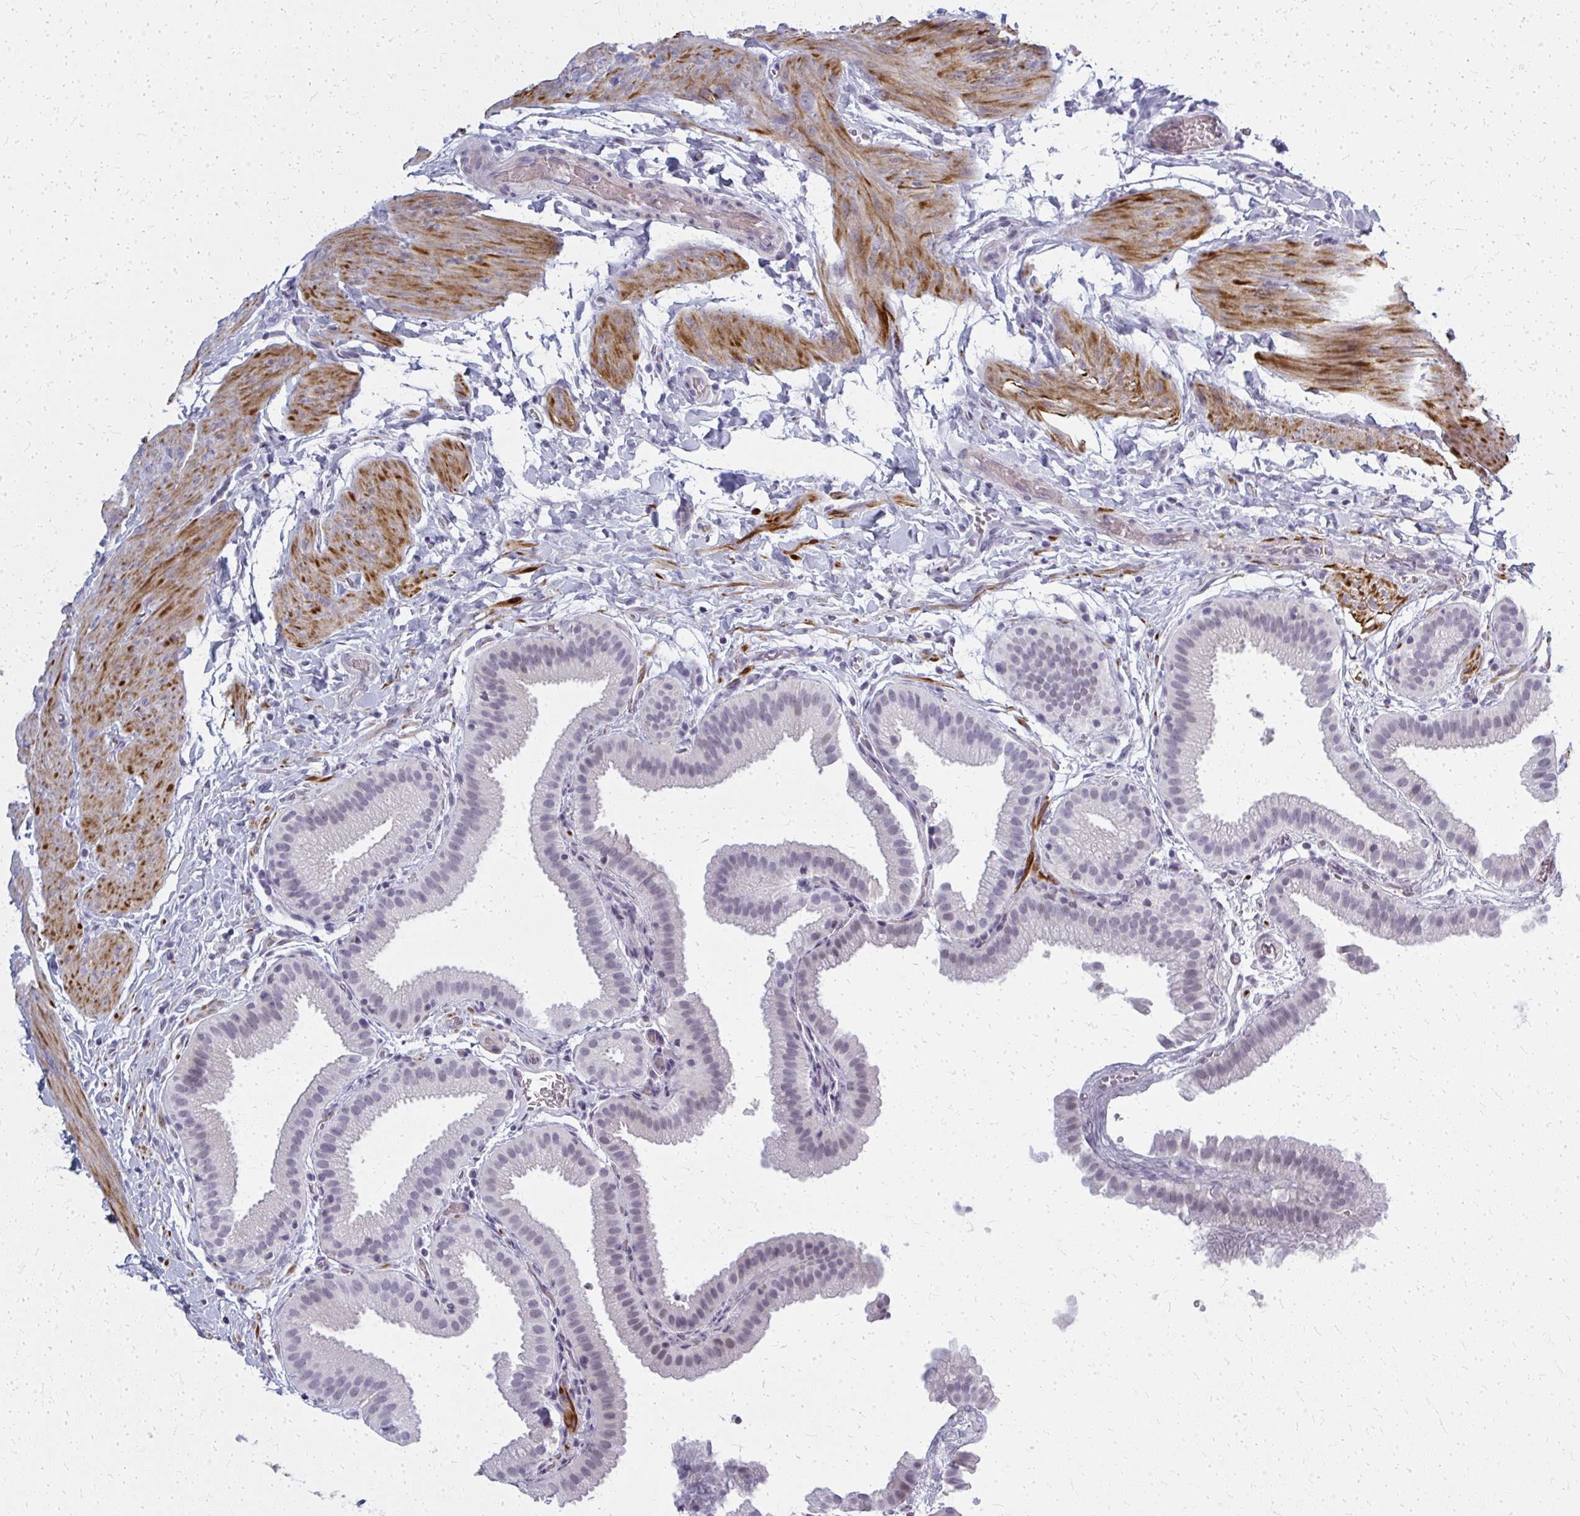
{"staining": {"intensity": "negative", "quantity": "none", "location": "none"}, "tissue": "gallbladder", "cell_type": "Glandular cells", "image_type": "normal", "snomed": [{"axis": "morphology", "description": "Normal tissue, NOS"}, {"axis": "topography", "description": "Gallbladder"}], "caption": "Glandular cells show no significant expression in unremarkable gallbladder. (DAB (3,3'-diaminobenzidine) immunohistochemistry (IHC) with hematoxylin counter stain).", "gene": "CASQ2", "patient": {"sex": "female", "age": 63}}